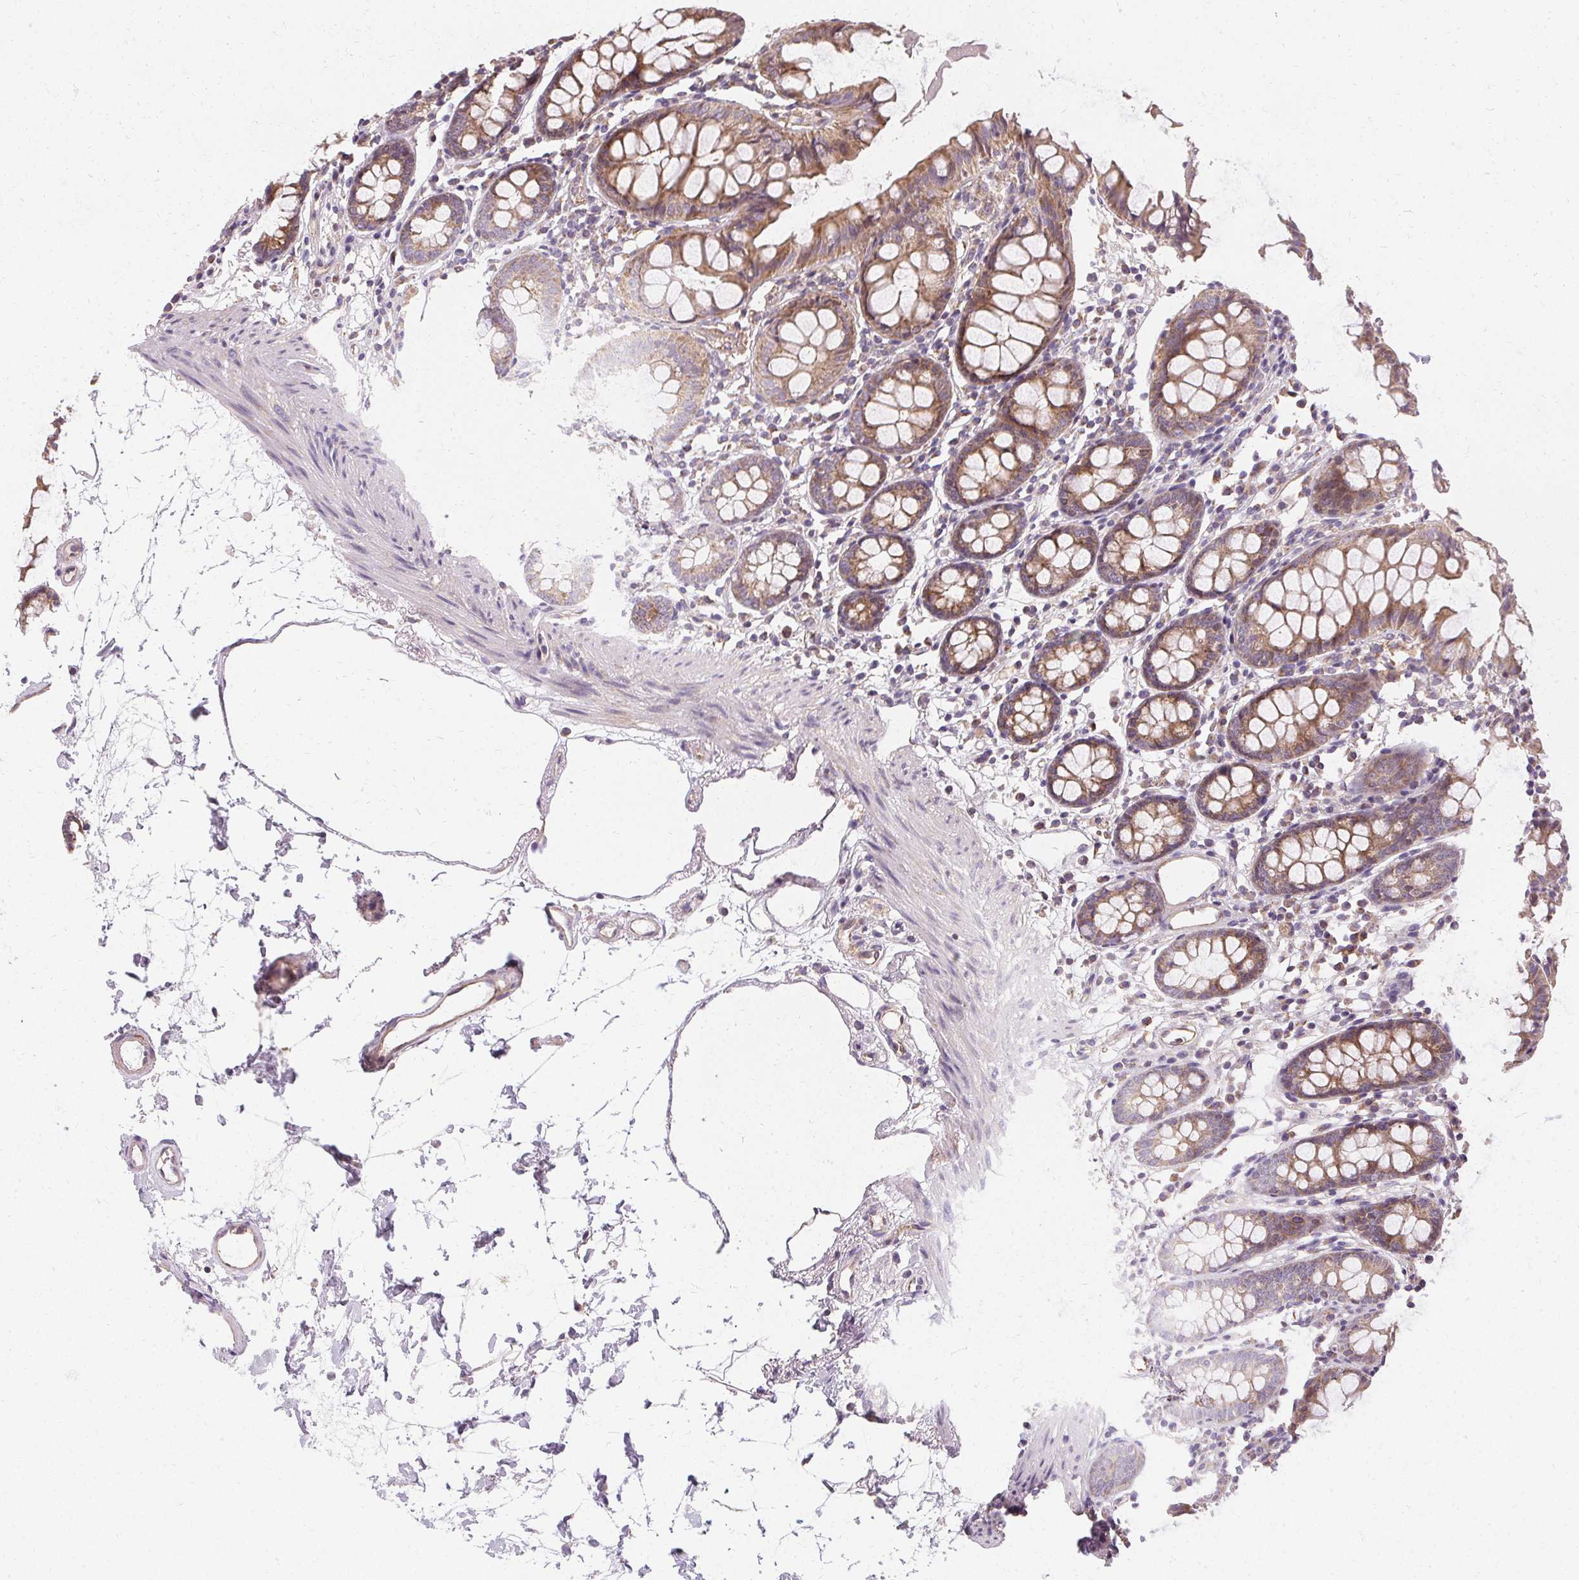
{"staining": {"intensity": "weak", "quantity": "25%-75%", "location": "cytoplasmic/membranous"}, "tissue": "colon", "cell_type": "Endothelial cells", "image_type": "normal", "snomed": [{"axis": "morphology", "description": "Normal tissue, NOS"}, {"axis": "topography", "description": "Colon"}], "caption": "Weak cytoplasmic/membranous protein staining is present in about 25%-75% of endothelial cells in colon.", "gene": "APLP1", "patient": {"sex": "female", "age": 84}}